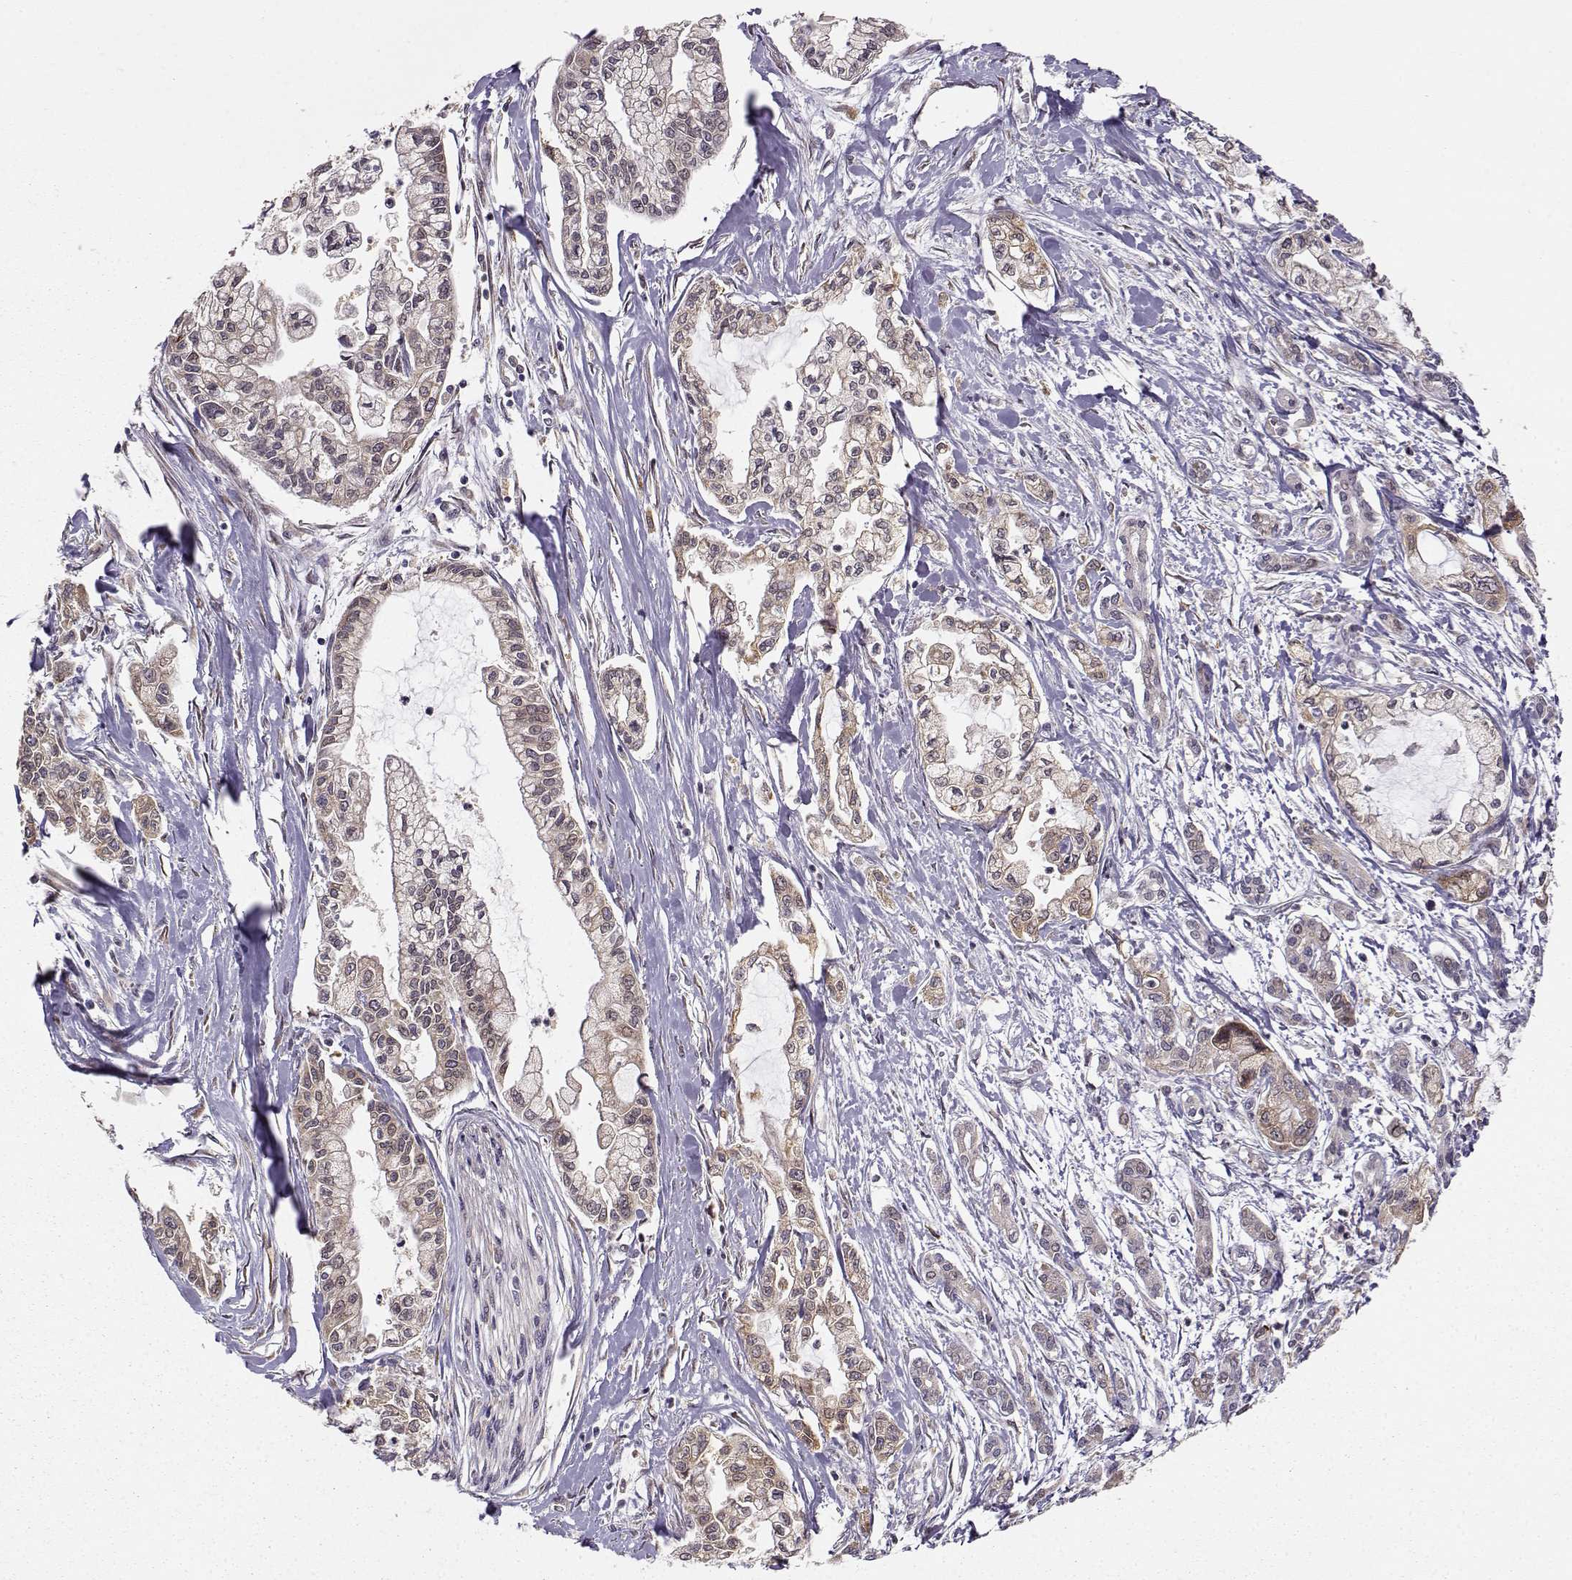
{"staining": {"intensity": "weak", "quantity": "25%-75%", "location": "cytoplasmic/membranous"}, "tissue": "pancreatic cancer", "cell_type": "Tumor cells", "image_type": "cancer", "snomed": [{"axis": "morphology", "description": "Adenocarcinoma, NOS"}, {"axis": "topography", "description": "Pancreas"}], "caption": "Tumor cells display weak cytoplasmic/membranous positivity in approximately 25%-75% of cells in pancreatic adenocarcinoma.", "gene": "ERGIC2", "patient": {"sex": "male", "age": 54}}